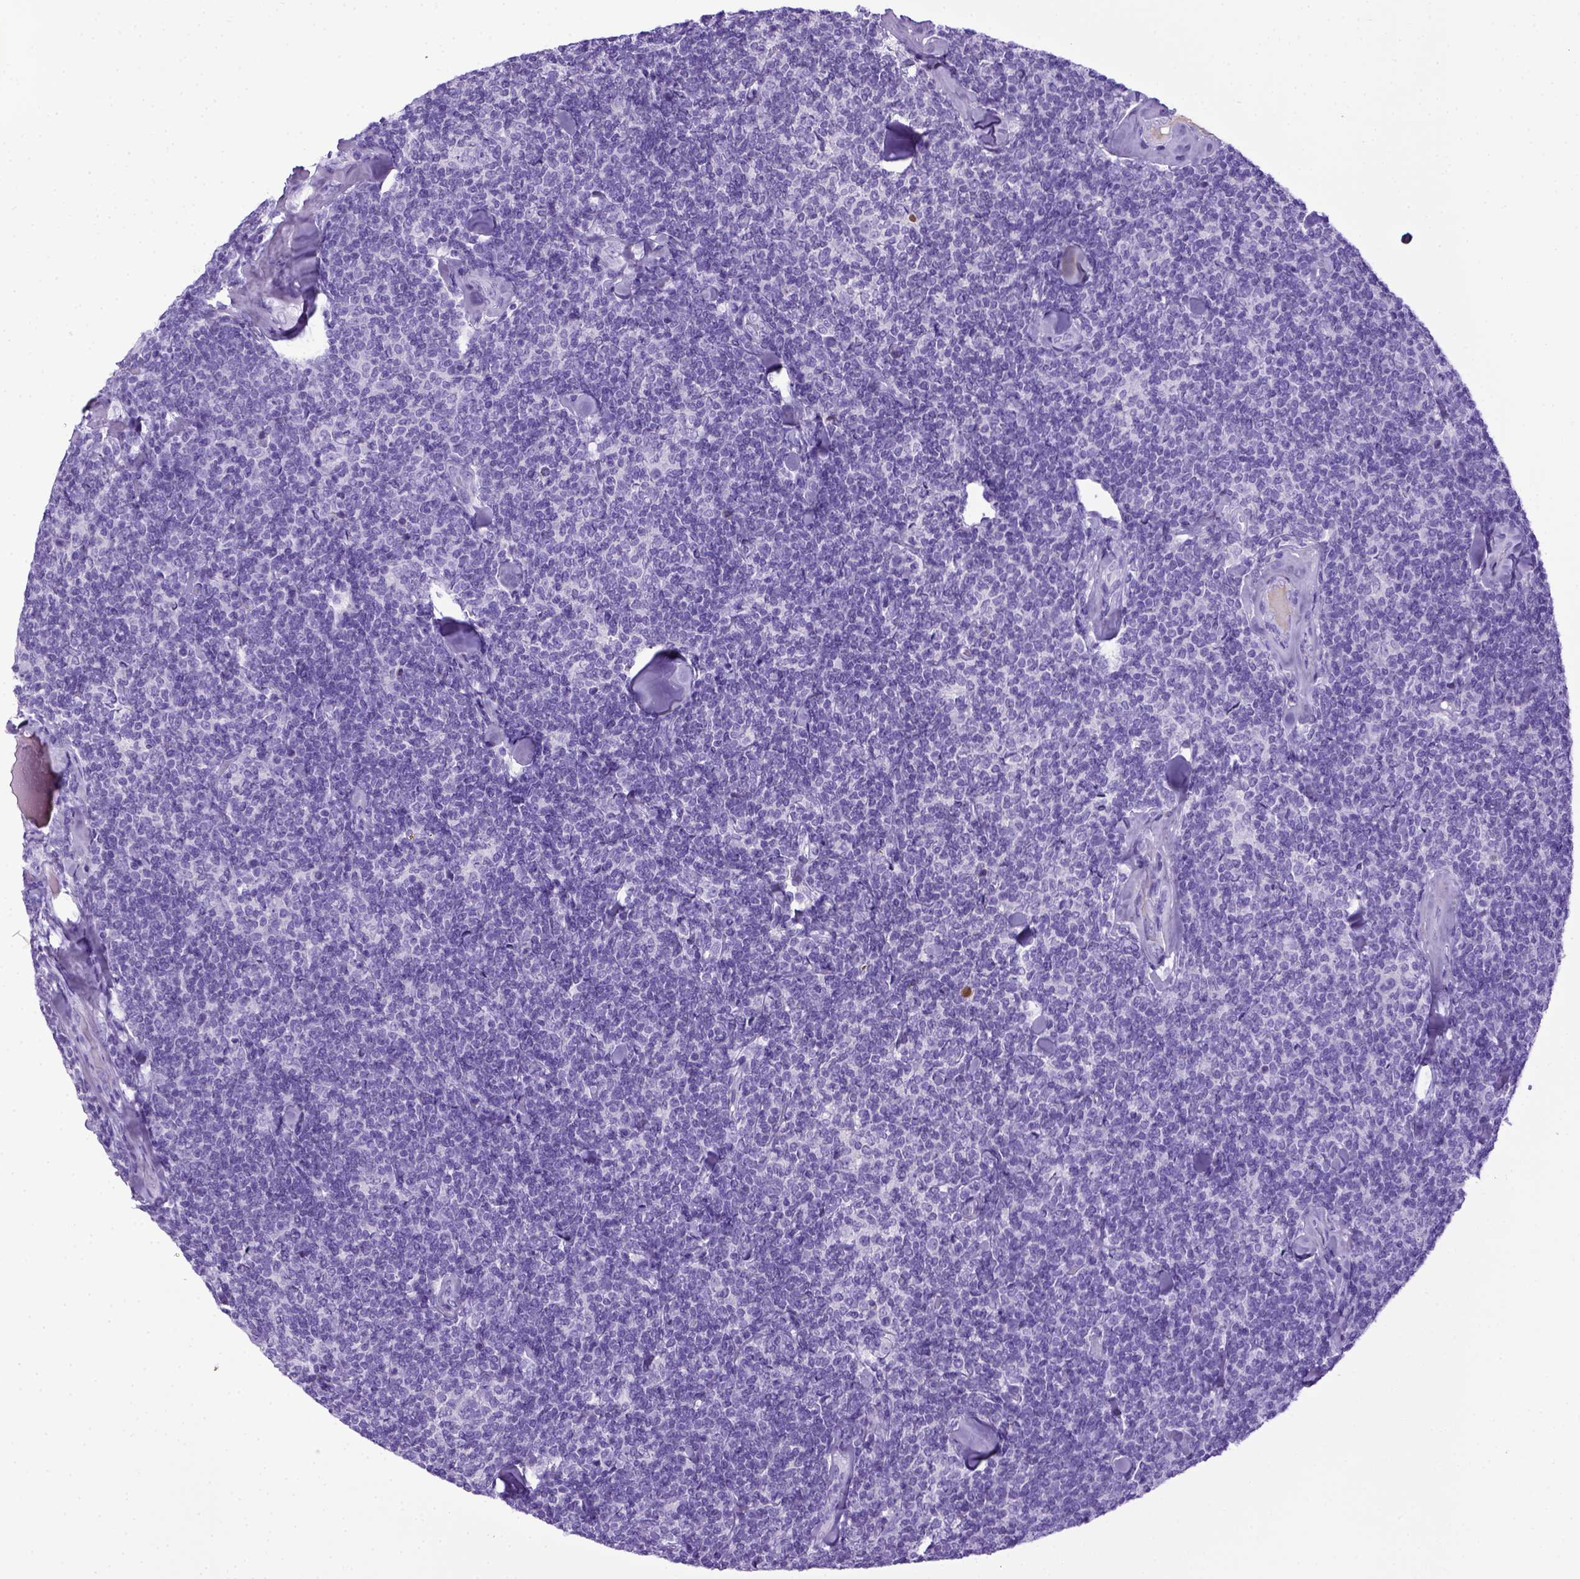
{"staining": {"intensity": "negative", "quantity": "none", "location": "none"}, "tissue": "lymphoma", "cell_type": "Tumor cells", "image_type": "cancer", "snomed": [{"axis": "morphology", "description": "Malignant lymphoma, non-Hodgkin's type, Low grade"}, {"axis": "topography", "description": "Lymph node"}], "caption": "A high-resolution histopathology image shows immunohistochemistry staining of malignant lymphoma, non-Hodgkin's type (low-grade), which demonstrates no significant expression in tumor cells. (DAB (3,3'-diaminobenzidine) IHC with hematoxylin counter stain).", "gene": "ITIH4", "patient": {"sex": "female", "age": 56}}